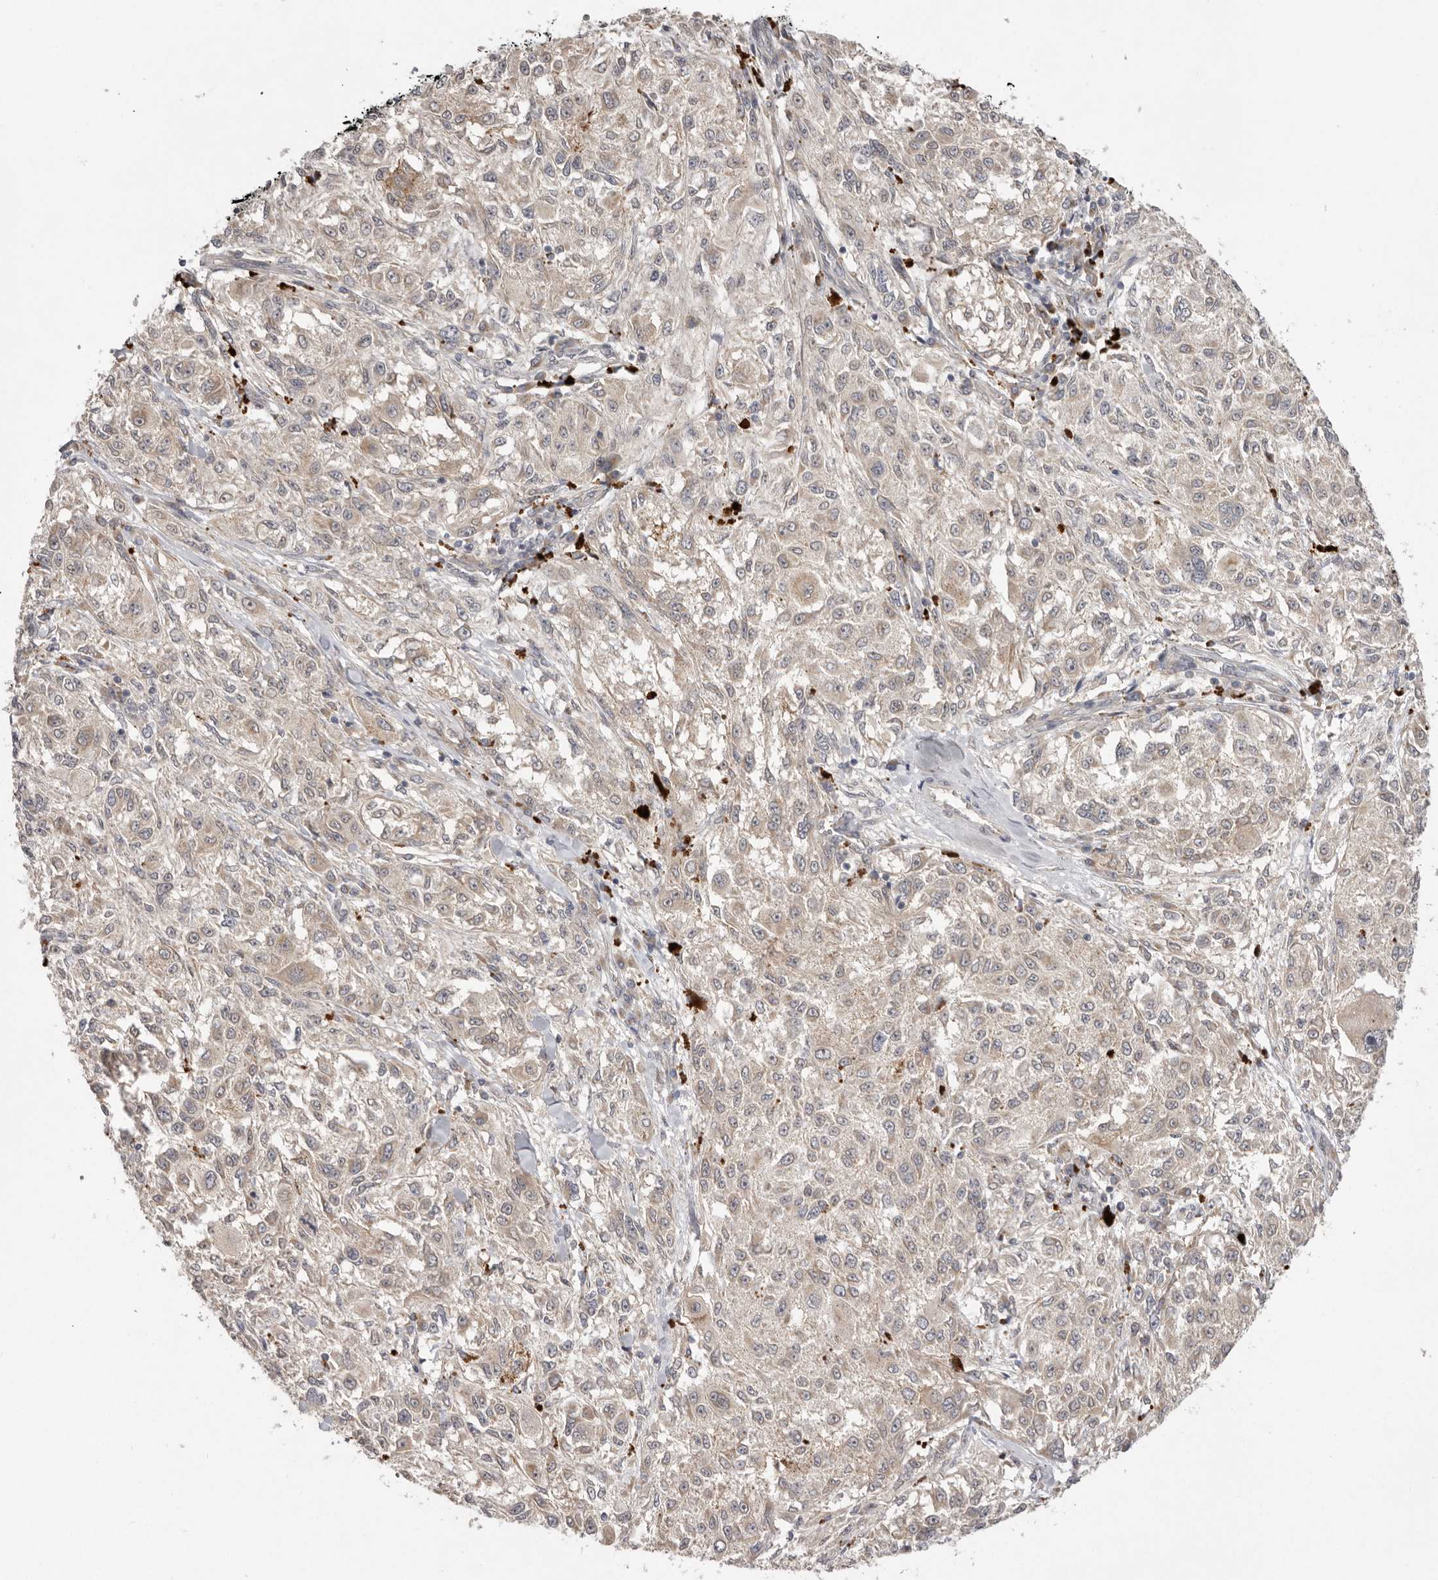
{"staining": {"intensity": "weak", "quantity": "<25%", "location": "cytoplasmic/membranous"}, "tissue": "melanoma", "cell_type": "Tumor cells", "image_type": "cancer", "snomed": [{"axis": "morphology", "description": "Necrosis, NOS"}, {"axis": "morphology", "description": "Malignant melanoma, NOS"}, {"axis": "topography", "description": "Skin"}], "caption": "The histopathology image exhibits no significant expression in tumor cells of malignant melanoma. (IHC, brightfield microscopy, high magnification).", "gene": "NSUN4", "patient": {"sex": "female", "age": 87}}